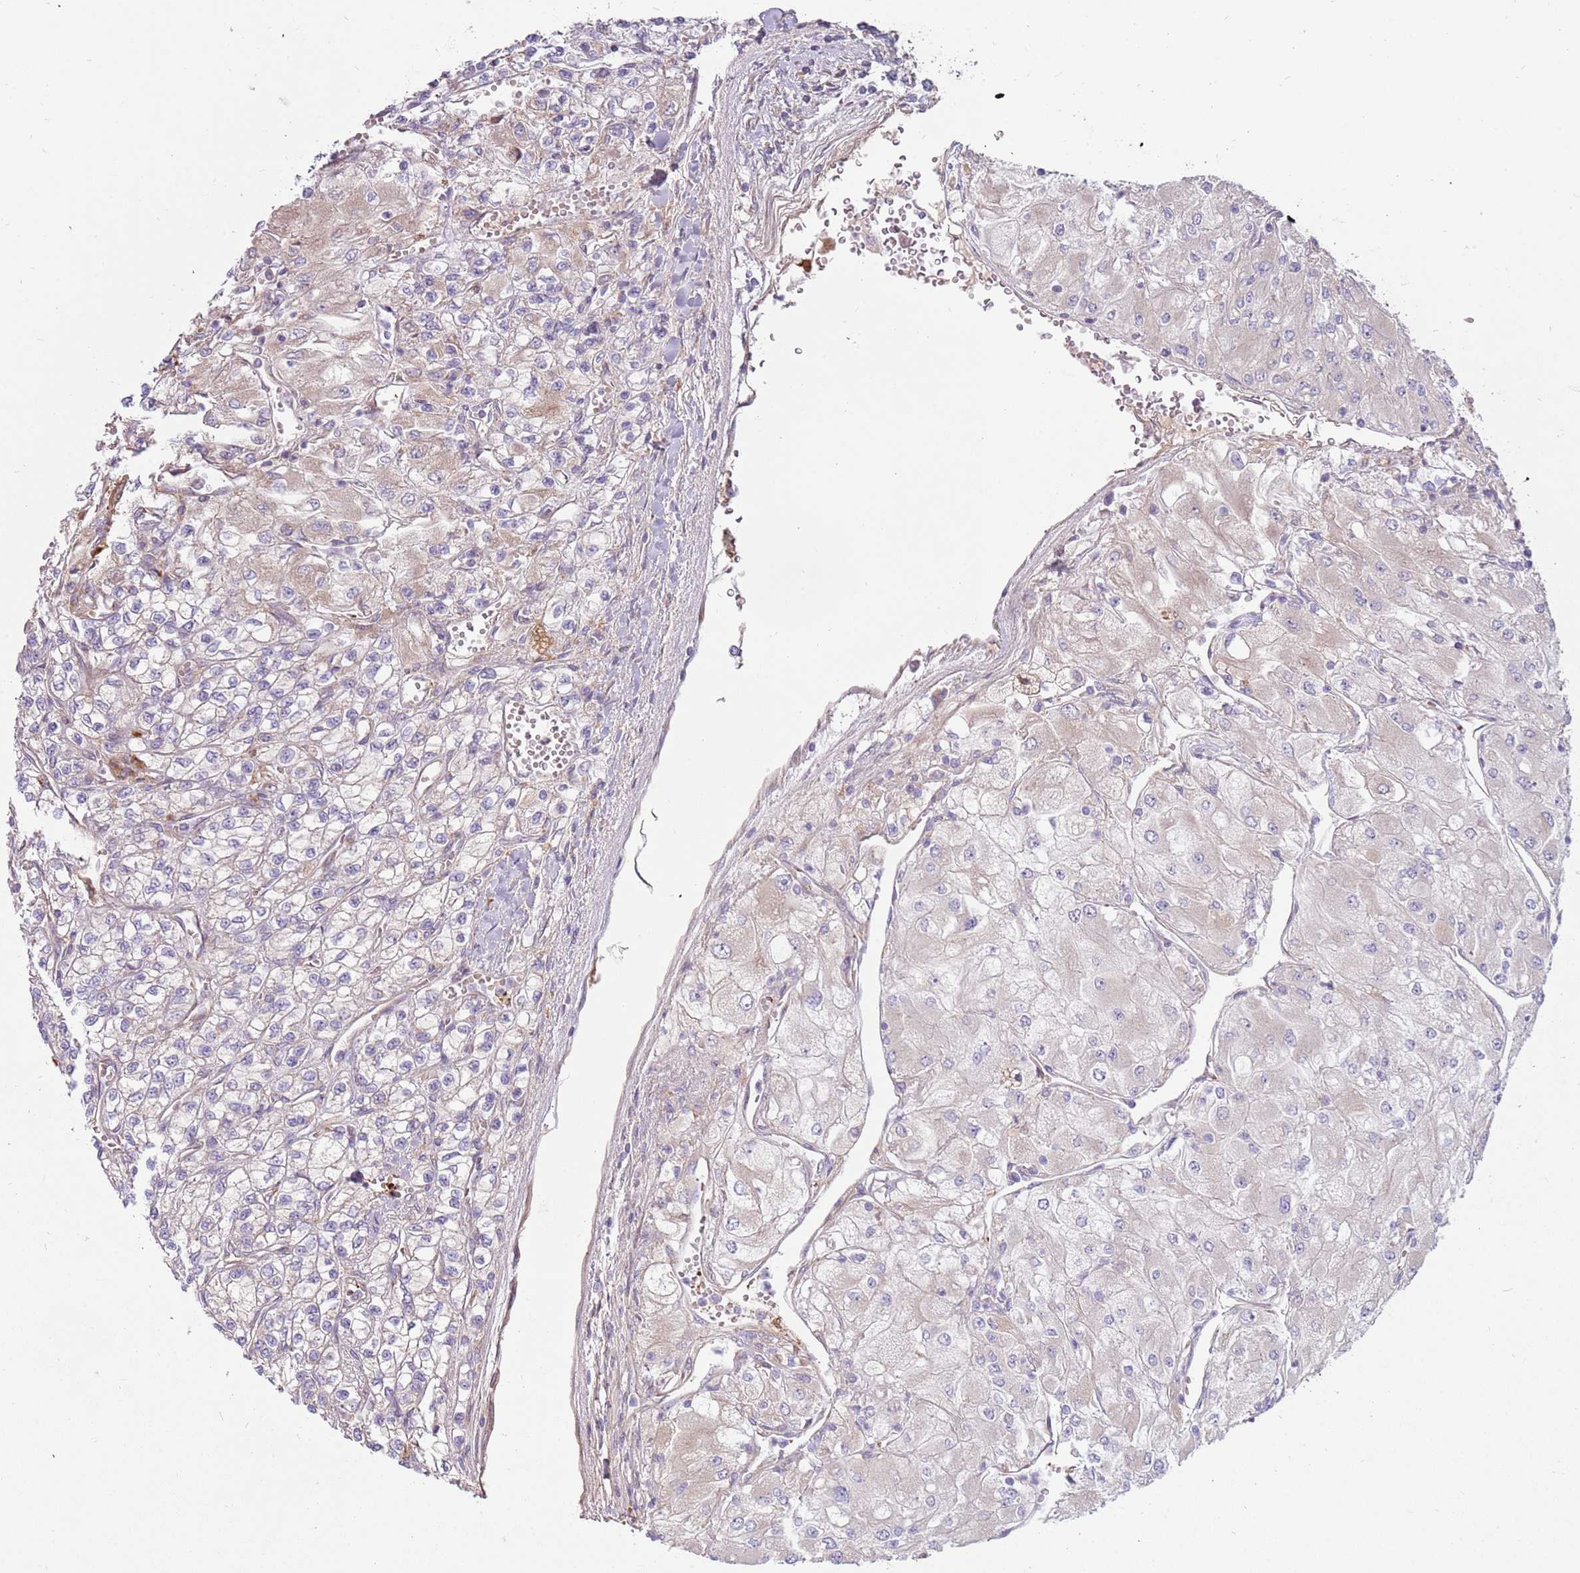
{"staining": {"intensity": "weak", "quantity": "<25%", "location": "cytoplasmic/membranous"}, "tissue": "renal cancer", "cell_type": "Tumor cells", "image_type": "cancer", "snomed": [{"axis": "morphology", "description": "Adenocarcinoma, NOS"}, {"axis": "topography", "description": "Kidney"}], "caption": "An immunohistochemistry (IHC) image of renal cancer (adenocarcinoma) is shown. There is no staining in tumor cells of renal cancer (adenocarcinoma).", "gene": "EMC1", "patient": {"sex": "male", "age": 80}}